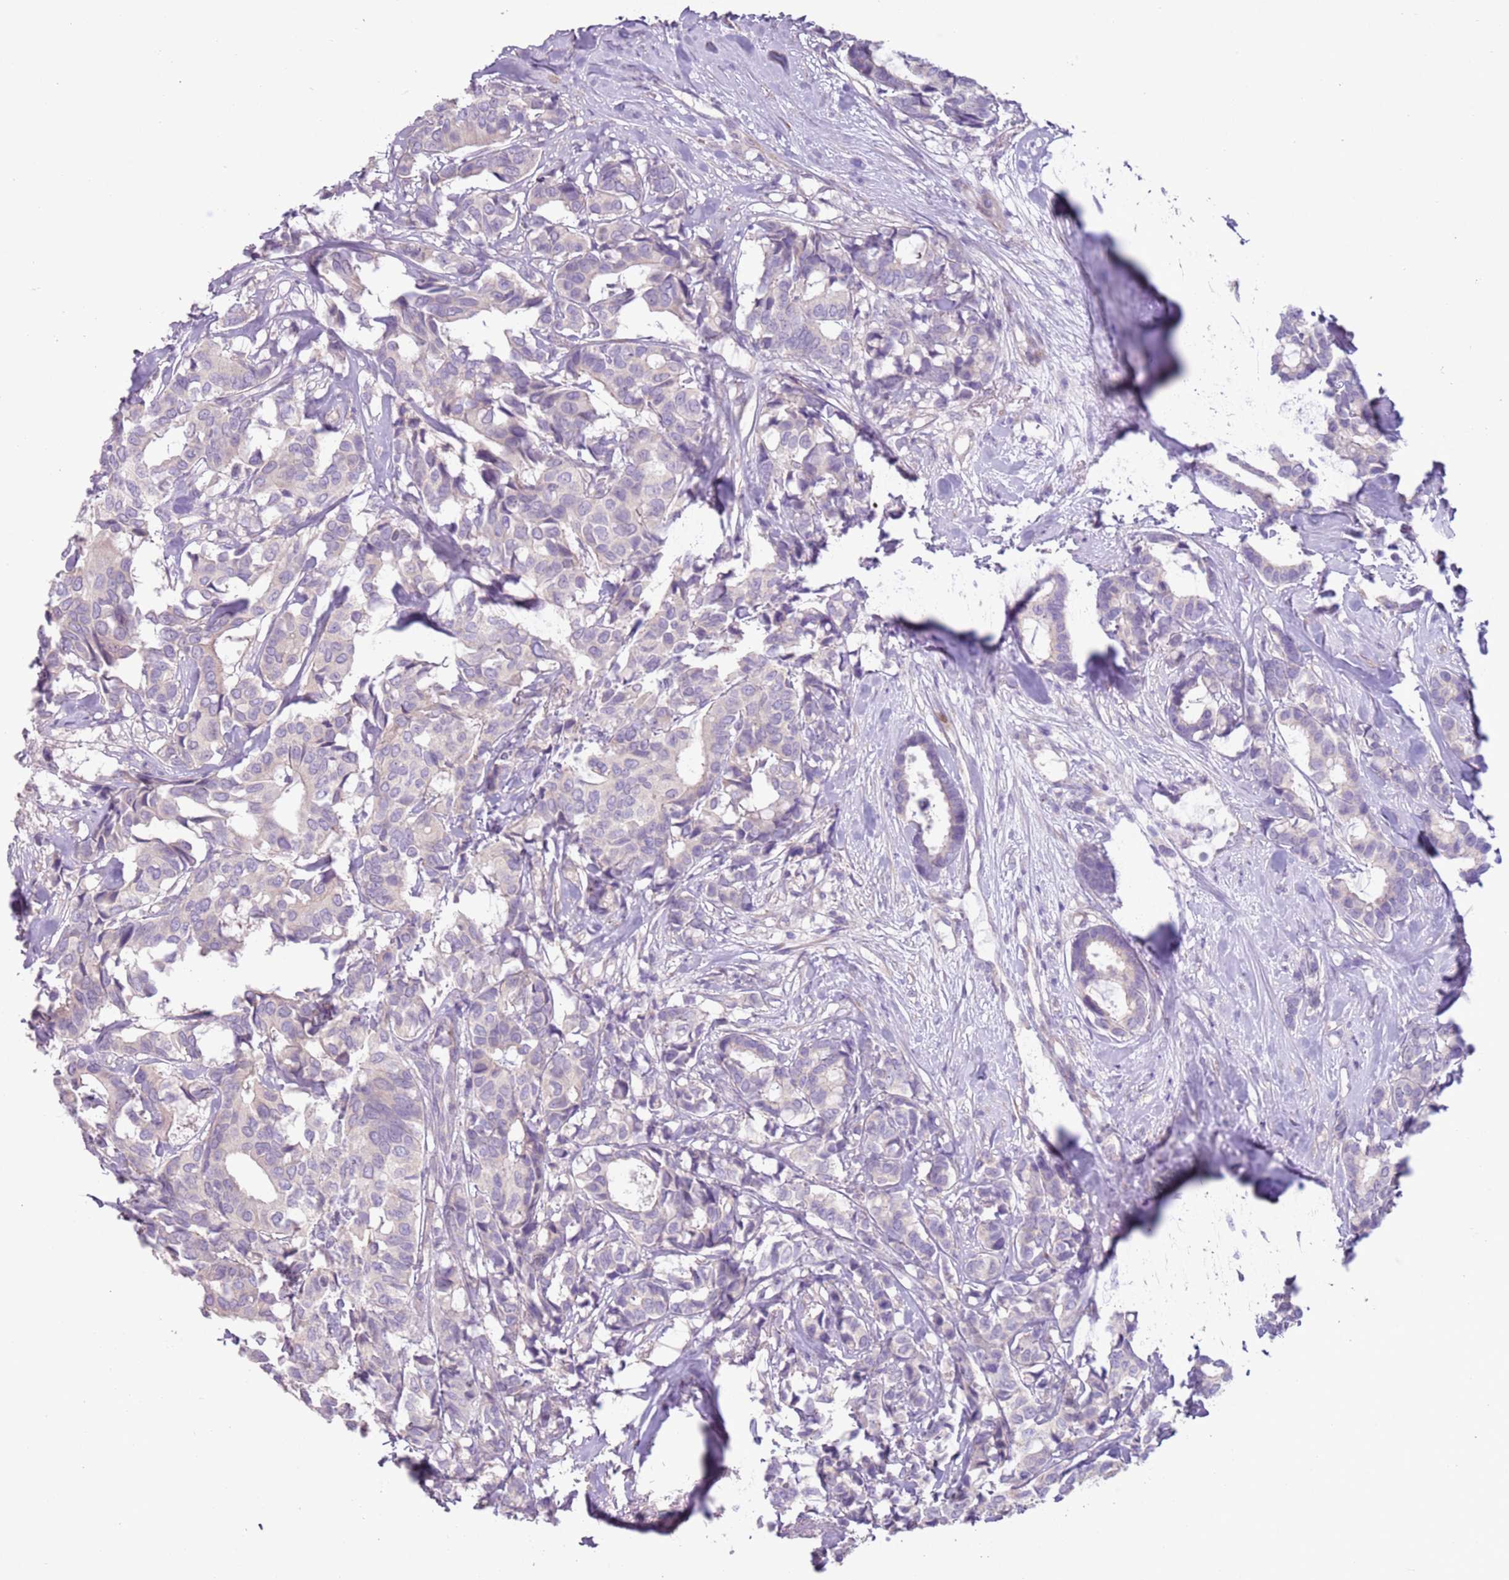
{"staining": {"intensity": "negative", "quantity": "none", "location": "none"}, "tissue": "breast cancer", "cell_type": "Tumor cells", "image_type": "cancer", "snomed": [{"axis": "morphology", "description": "Duct carcinoma"}, {"axis": "topography", "description": "Breast"}], "caption": "High magnification brightfield microscopy of breast cancer stained with DAB (brown) and counterstained with hematoxylin (blue): tumor cells show no significant positivity. (Immunohistochemistry, brightfield microscopy, high magnification).", "gene": "ZNF239", "patient": {"sex": "female", "age": 87}}